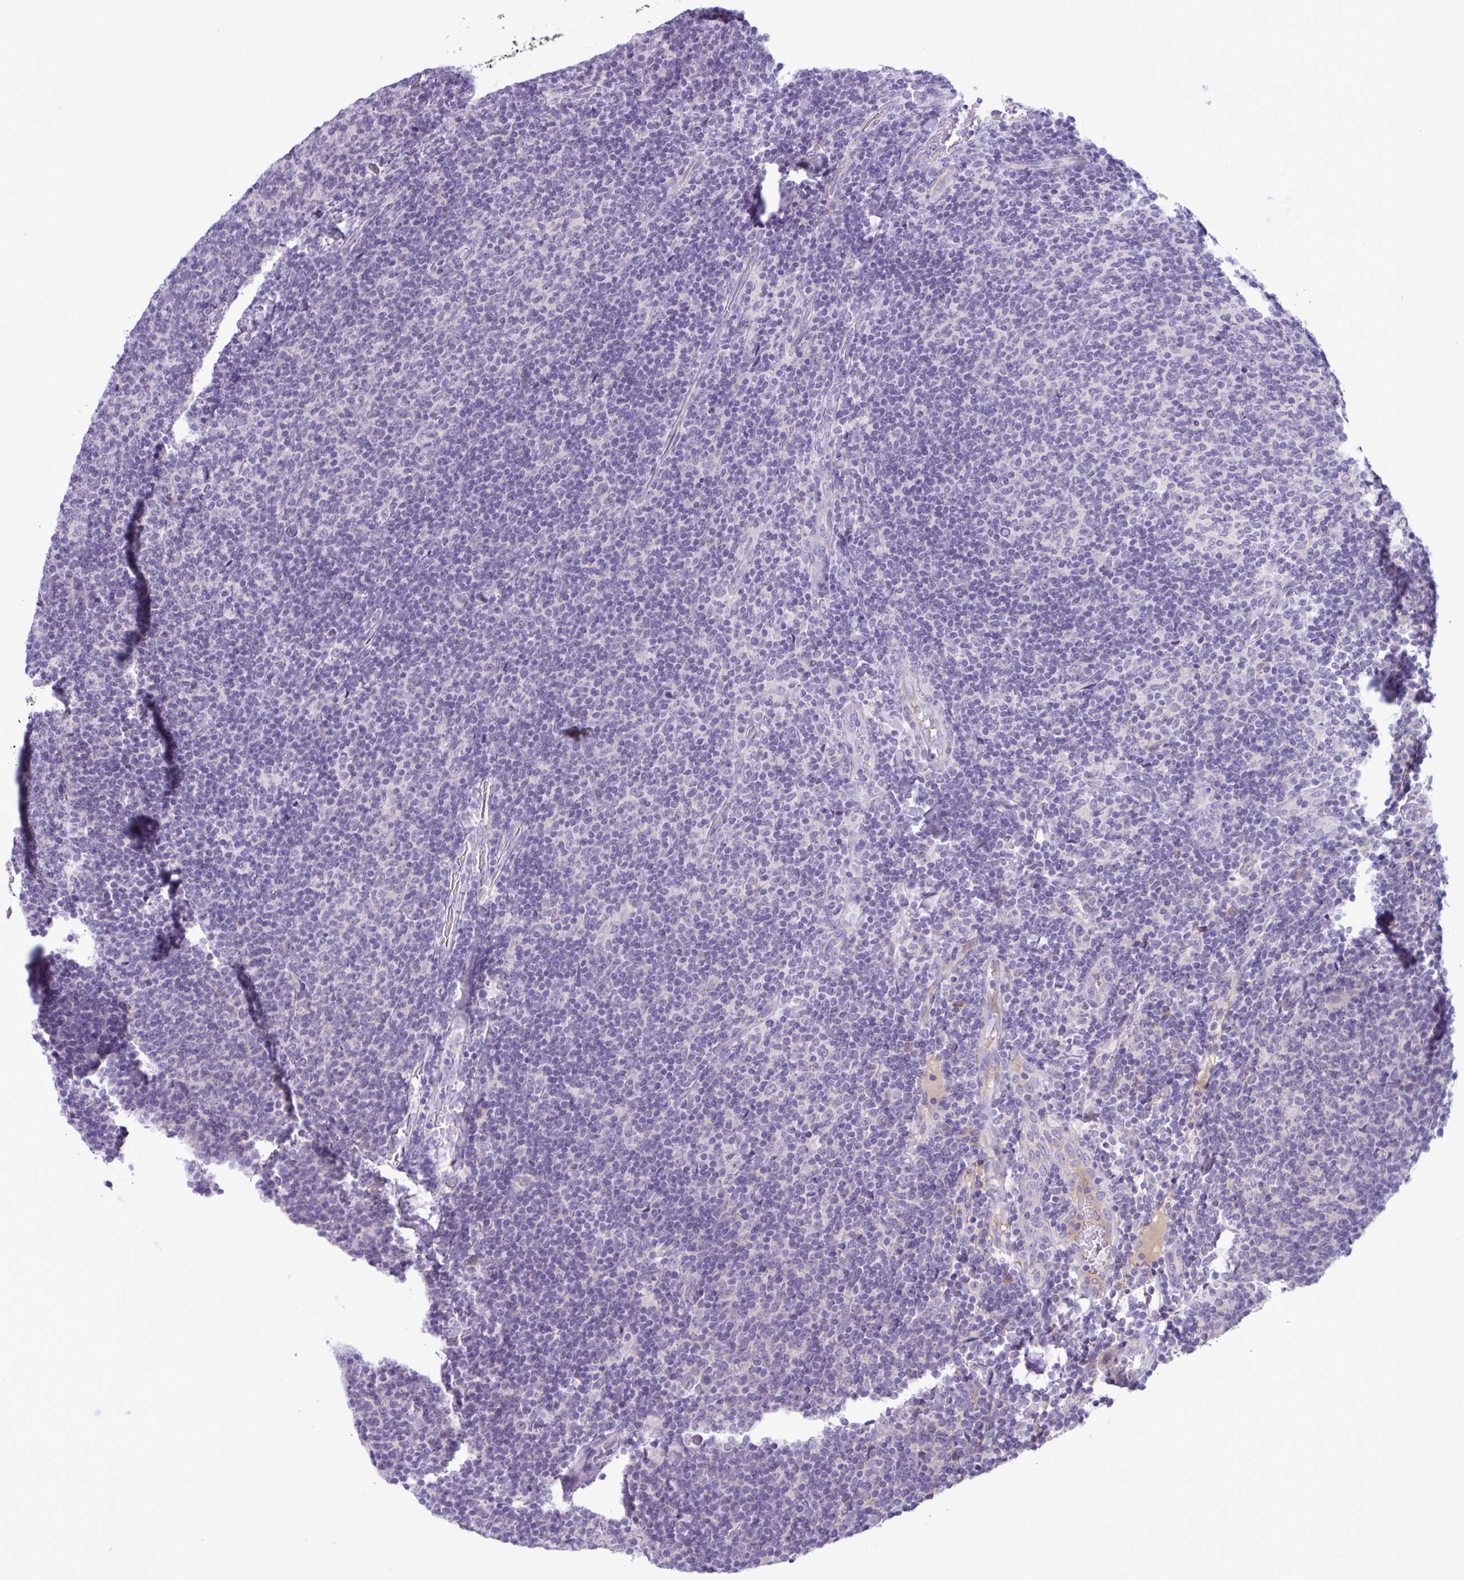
{"staining": {"intensity": "negative", "quantity": "none", "location": "none"}, "tissue": "lymphoma", "cell_type": "Tumor cells", "image_type": "cancer", "snomed": [{"axis": "morphology", "description": "Malignant lymphoma, non-Hodgkin's type, Low grade"}, {"axis": "topography", "description": "Lymph node"}], "caption": "Micrograph shows no protein expression in tumor cells of low-grade malignant lymphoma, non-Hodgkin's type tissue.", "gene": "WNT9B", "patient": {"sex": "male", "age": 52}}